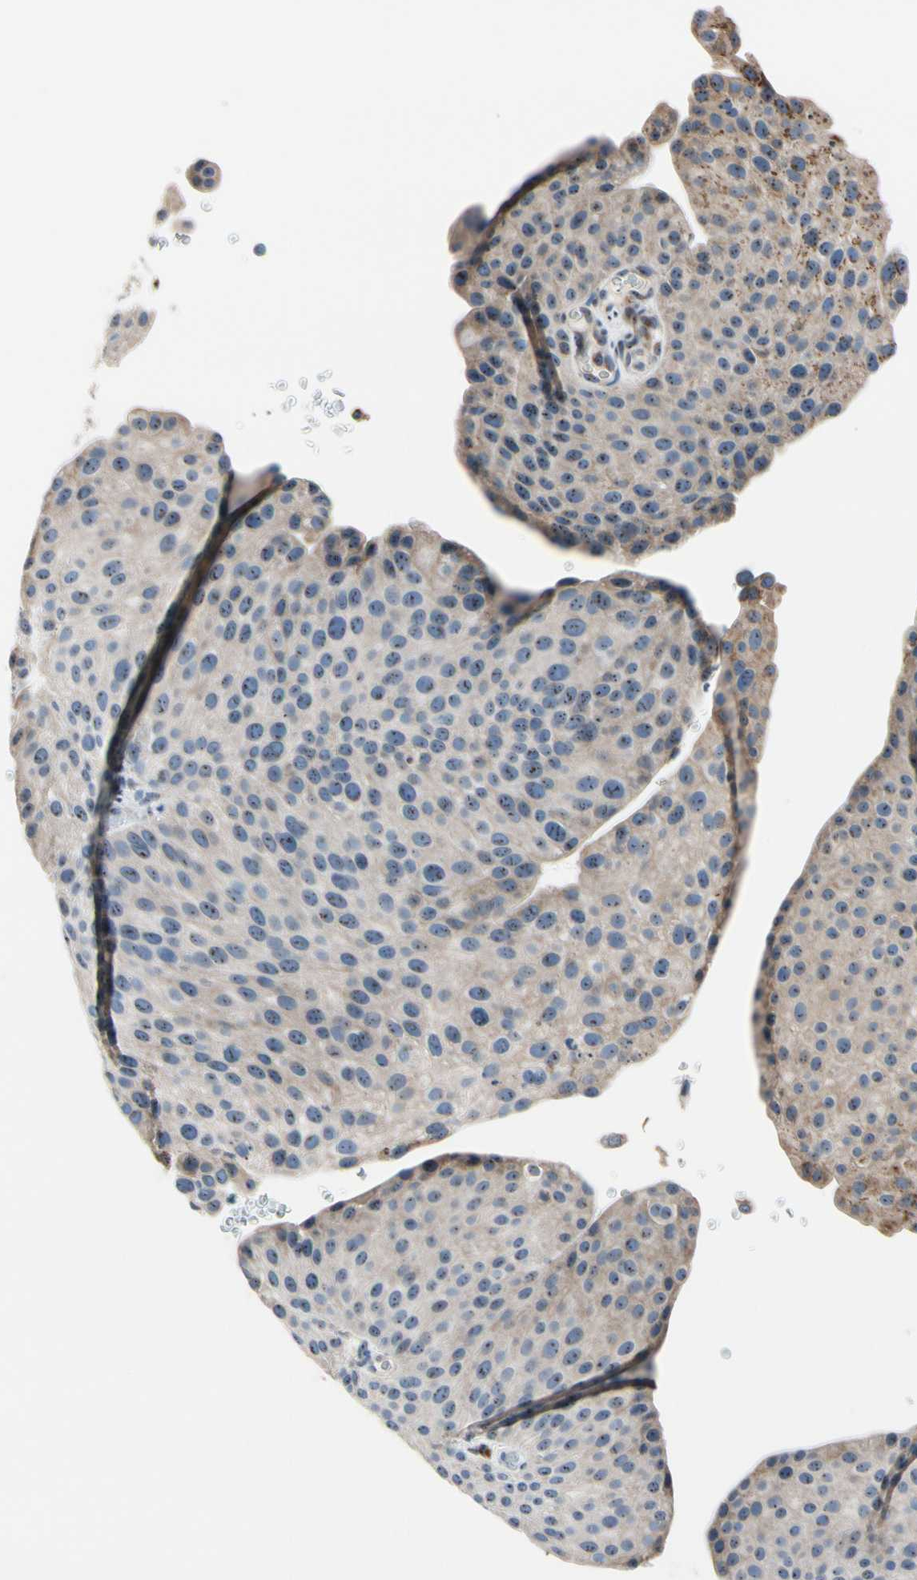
{"staining": {"intensity": "weak", "quantity": ">75%", "location": "cytoplasmic/membranous"}, "tissue": "urothelial cancer", "cell_type": "Tumor cells", "image_type": "cancer", "snomed": [{"axis": "morphology", "description": "Urothelial carcinoma, Low grade"}, {"axis": "topography", "description": "Smooth muscle"}, {"axis": "topography", "description": "Urinary bladder"}], "caption": "Weak cytoplasmic/membranous expression for a protein is appreciated in approximately >75% of tumor cells of urothelial cancer using IHC.", "gene": "TMED7", "patient": {"sex": "male", "age": 60}}